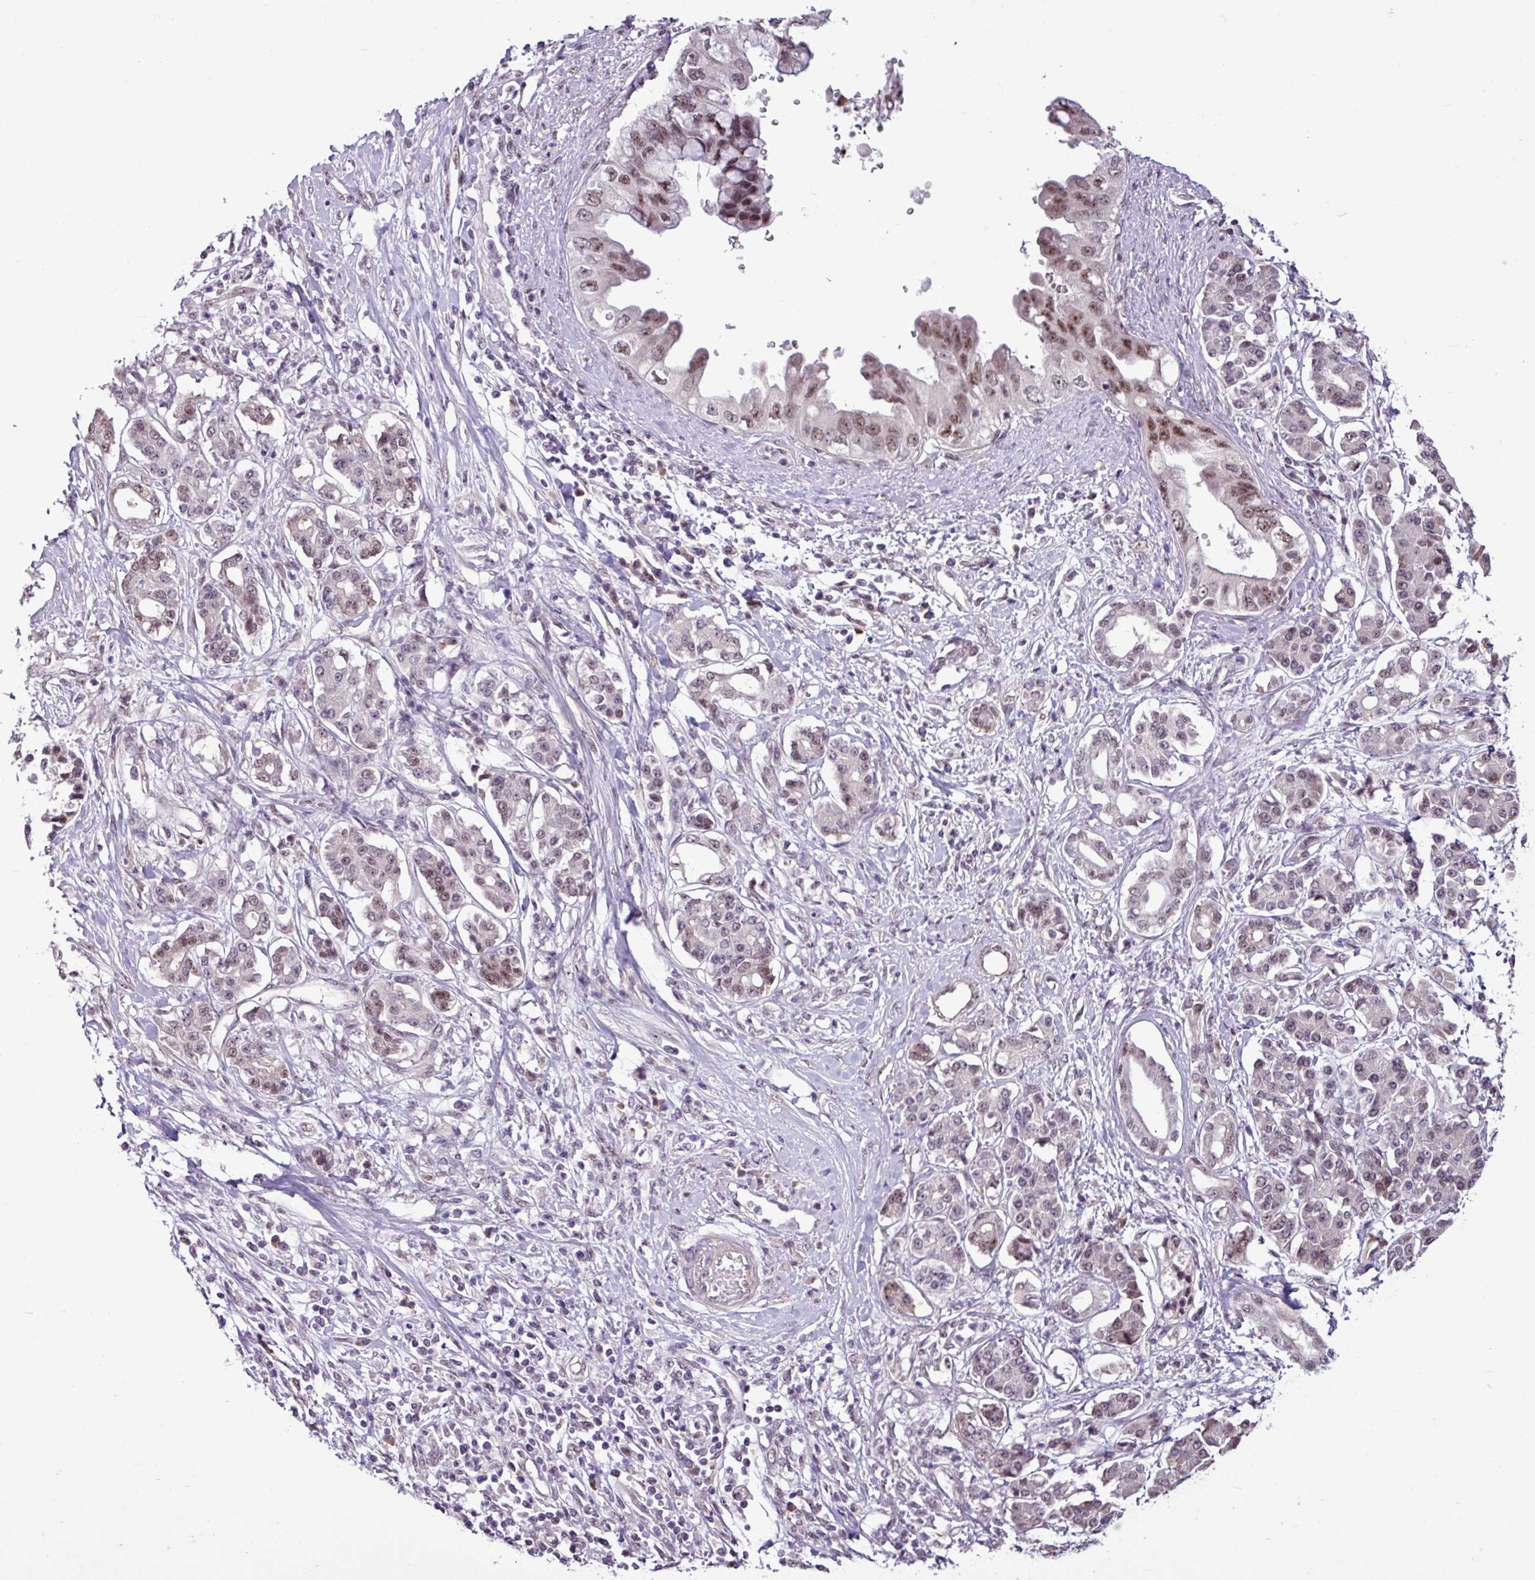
{"staining": {"intensity": "moderate", "quantity": ">75%", "location": "nuclear"}, "tissue": "pancreatic cancer", "cell_type": "Tumor cells", "image_type": "cancer", "snomed": [{"axis": "morphology", "description": "Adenocarcinoma, NOS"}, {"axis": "topography", "description": "Pancreas"}], "caption": "Tumor cells exhibit moderate nuclear staining in approximately >75% of cells in pancreatic cancer. (DAB (3,3'-diaminobenzidine) IHC with brightfield microscopy, high magnification).", "gene": "UTP18", "patient": {"sex": "female", "age": 56}}